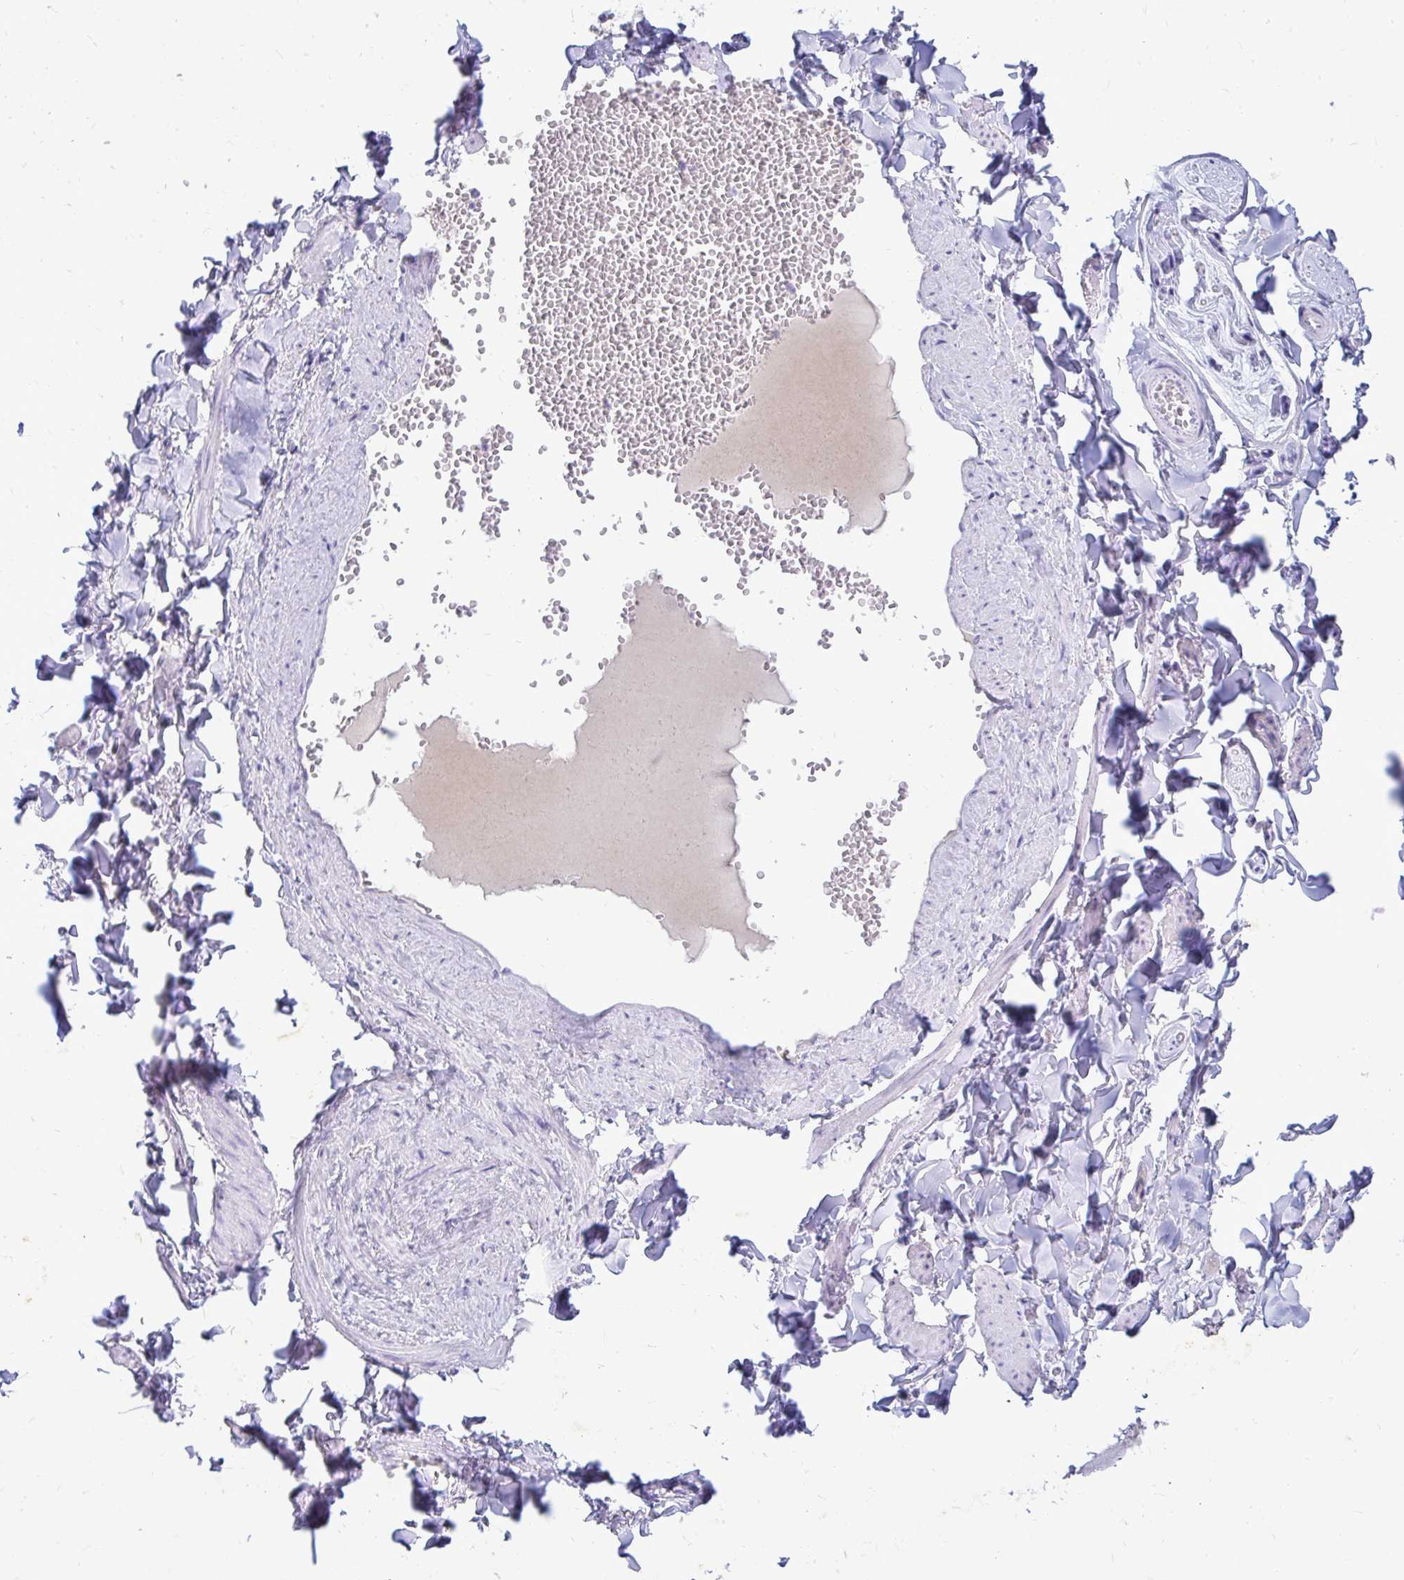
{"staining": {"intensity": "negative", "quantity": "none", "location": "none"}, "tissue": "soft tissue", "cell_type": "Fibroblasts", "image_type": "normal", "snomed": [{"axis": "morphology", "description": "Normal tissue, NOS"}, {"axis": "topography", "description": "Vulva"}, {"axis": "topography", "description": "Peripheral nerve tissue"}], "caption": "Immunohistochemistry photomicrograph of unremarkable soft tissue: human soft tissue stained with DAB (3,3'-diaminobenzidine) exhibits no significant protein staining in fibroblasts.", "gene": "NANOGNB", "patient": {"sex": "female", "age": 66}}